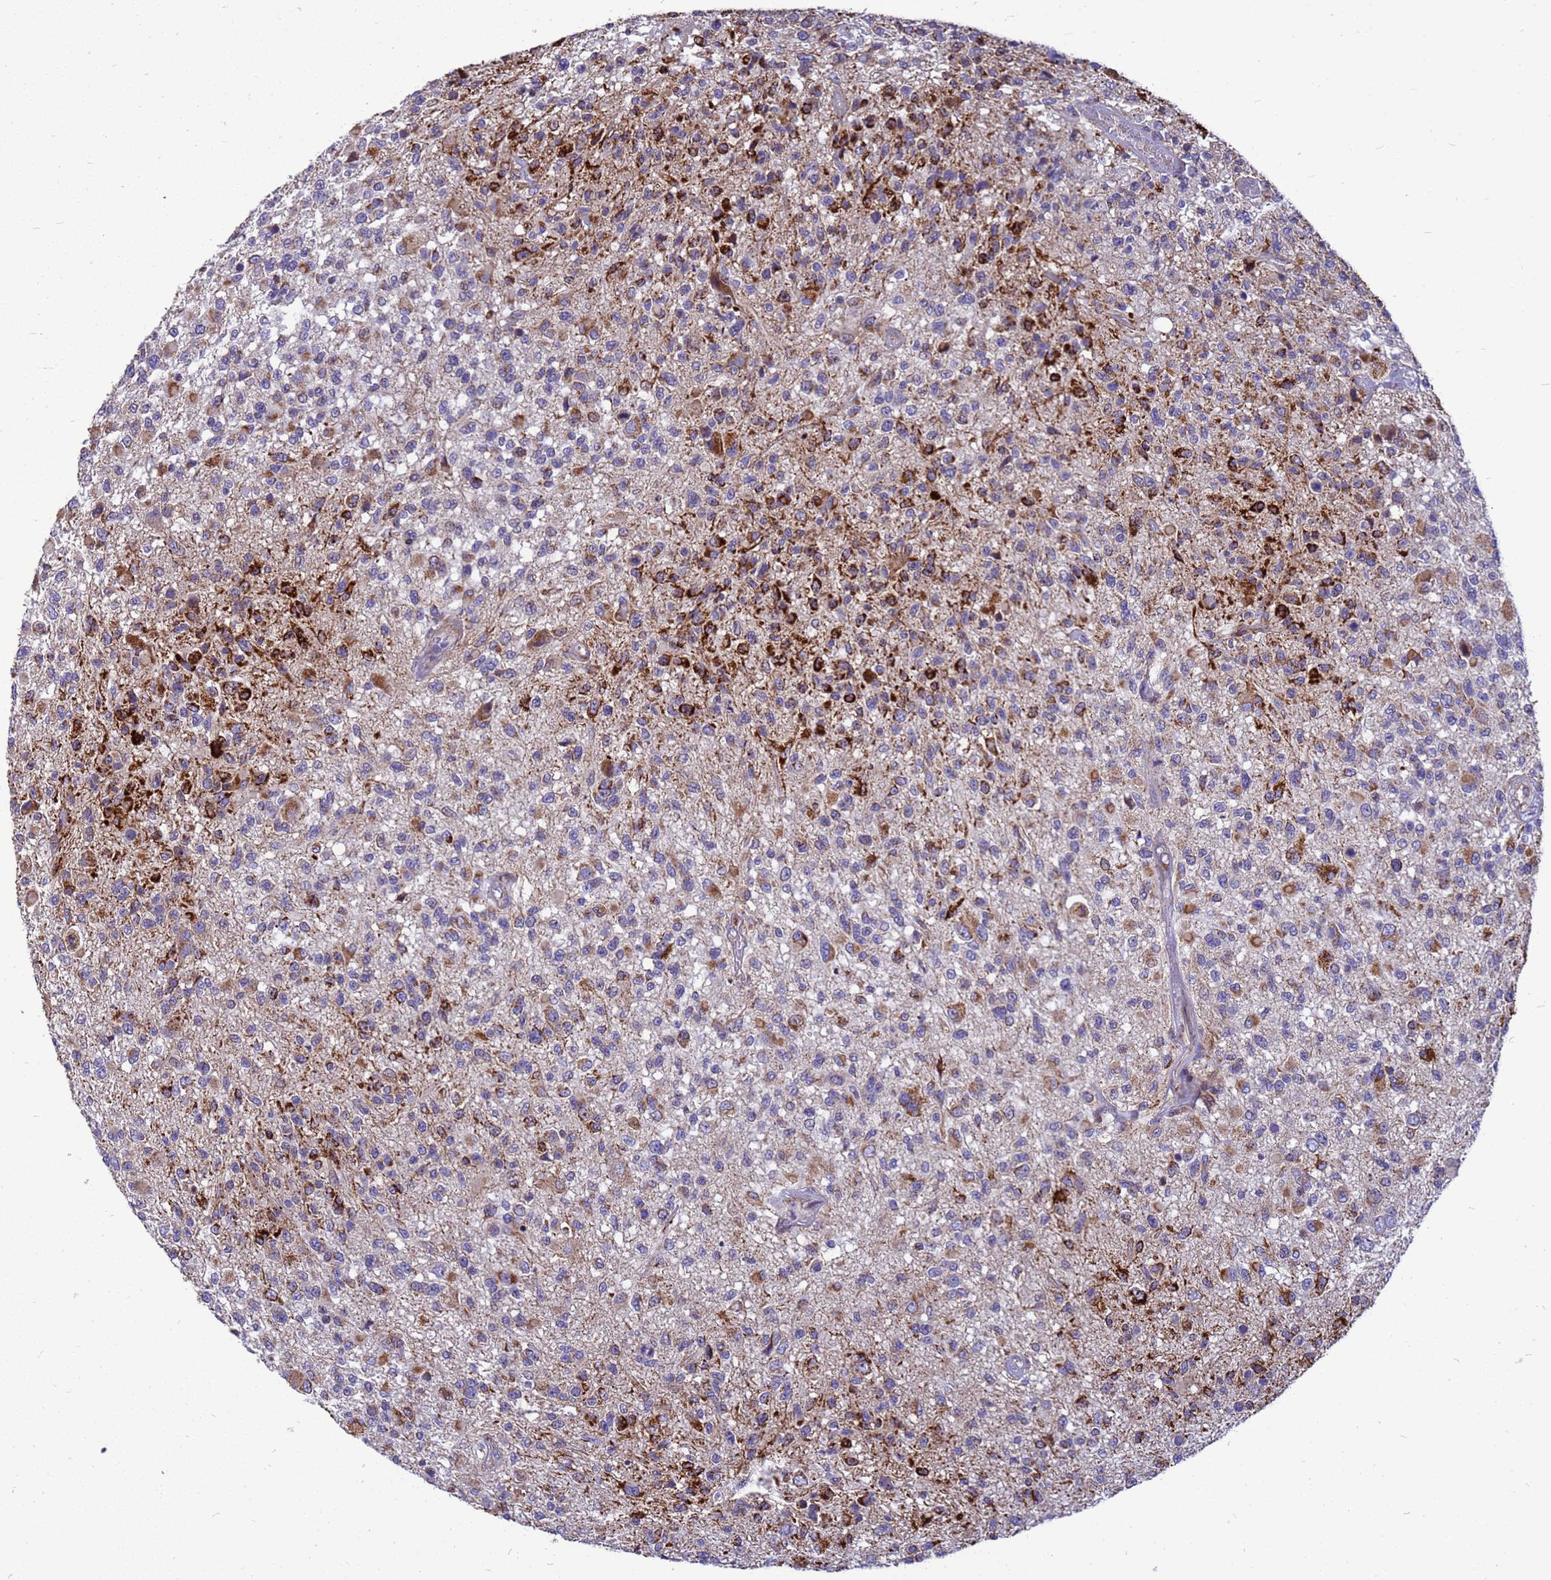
{"staining": {"intensity": "moderate", "quantity": "25%-75%", "location": "cytoplasmic/membranous"}, "tissue": "glioma", "cell_type": "Tumor cells", "image_type": "cancer", "snomed": [{"axis": "morphology", "description": "Glioma, malignant, High grade"}, {"axis": "morphology", "description": "Glioblastoma, NOS"}, {"axis": "topography", "description": "Brain"}], "caption": "Immunohistochemical staining of glioma exhibits moderate cytoplasmic/membranous protein expression in approximately 25%-75% of tumor cells.", "gene": "CMC4", "patient": {"sex": "male", "age": 60}}